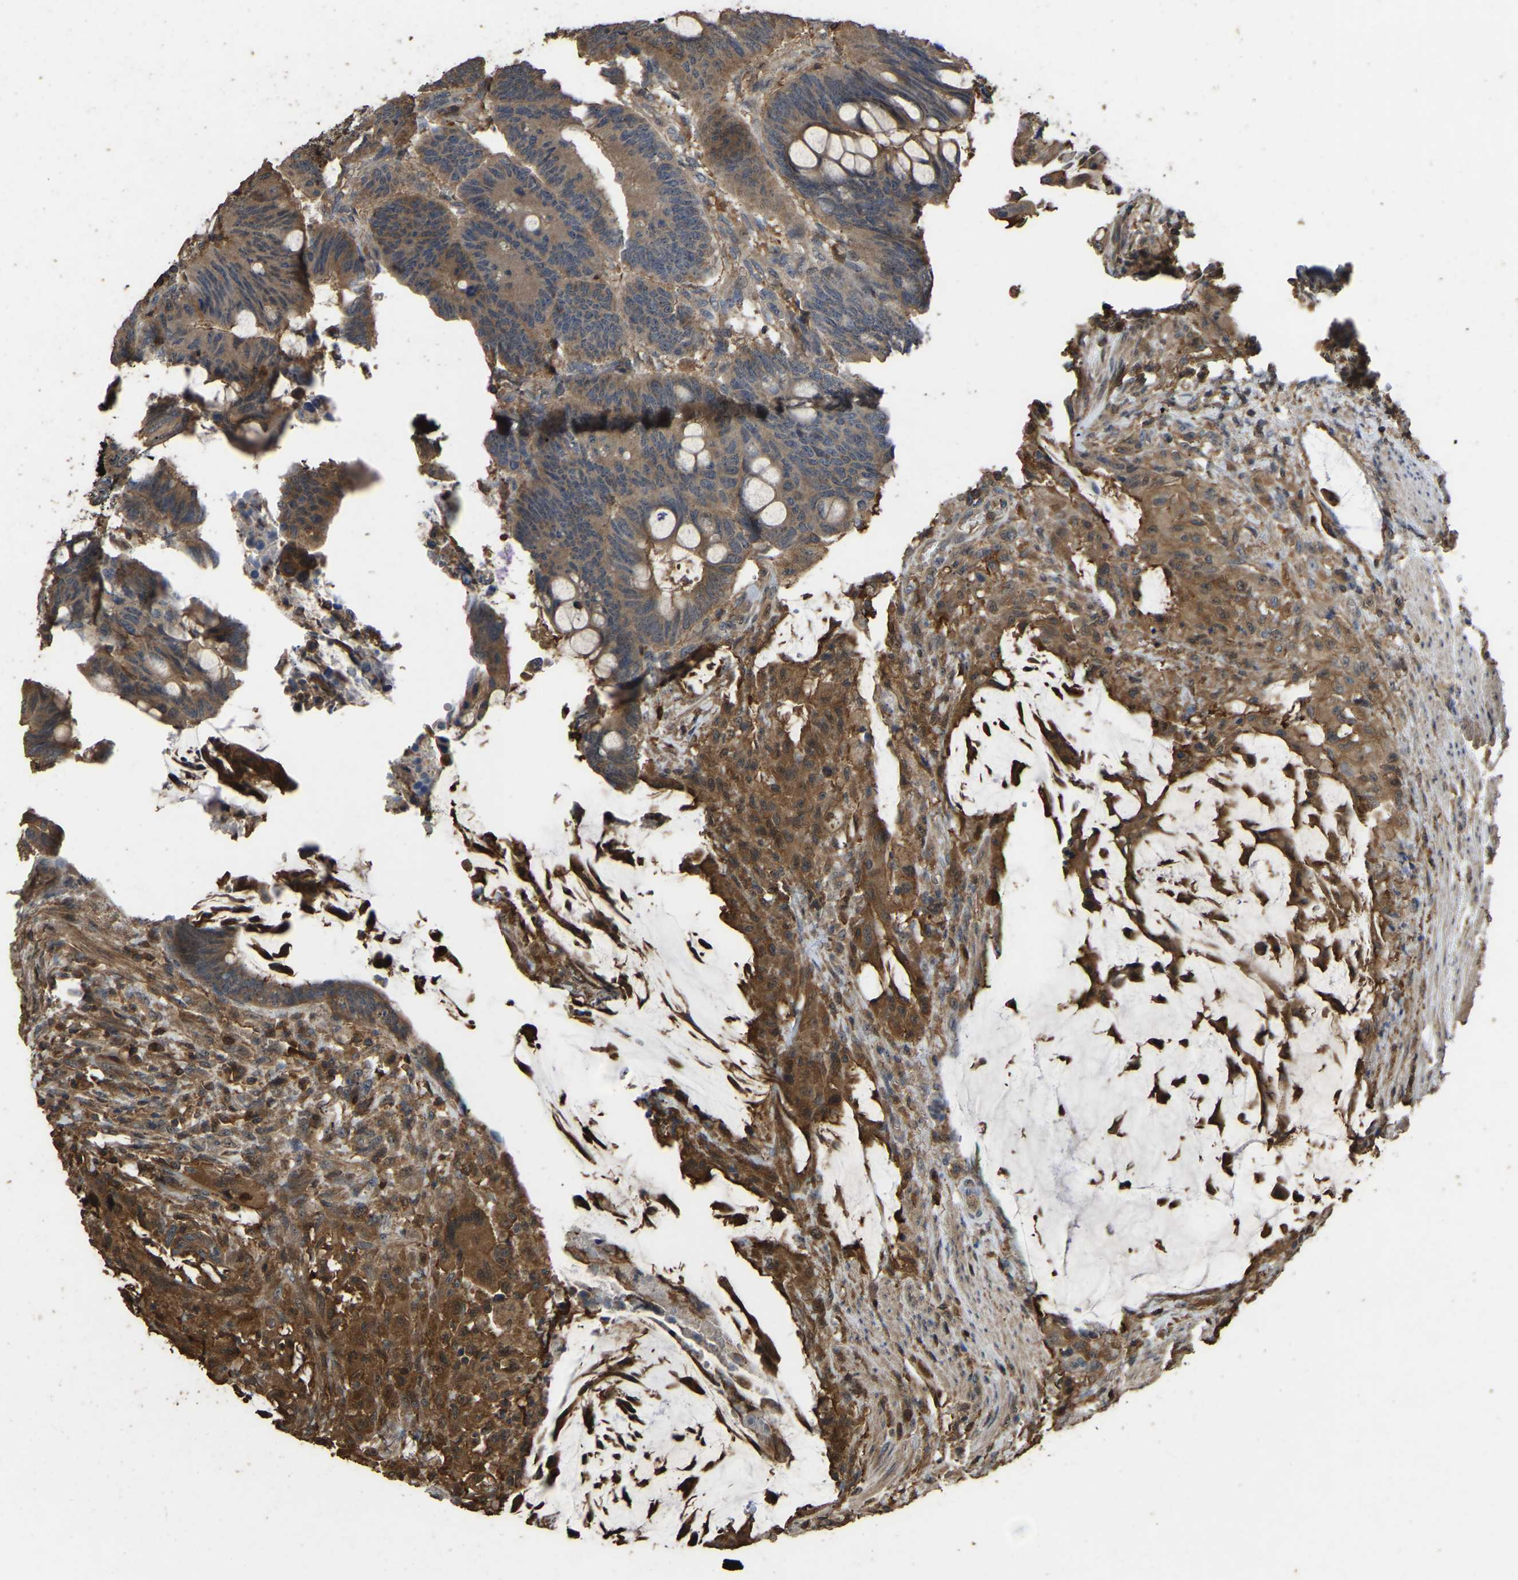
{"staining": {"intensity": "weak", "quantity": ">75%", "location": "cytoplasmic/membranous"}, "tissue": "colorectal cancer", "cell_type": "Tumor cells", "image_type": "cancer", "snomed": [{"axis": "morphology", "description": "Normal tissue, NOS"}, {"axis": "morphology", "description": "Adenocarcinoma, NOS"}, {"axis": "topography", "description": "Rectum"}, {"axis": "topography", "description": "Peripheral nerve tissue"}], "caption": "Colorectal cancer tissue demonstrates weak cytoplasmic/membranous staining in about >75% of tumor cells, visualized by immunohistochemistry.", "gene": "FHIT", "patient": {"sex": "male", "age": 92}}